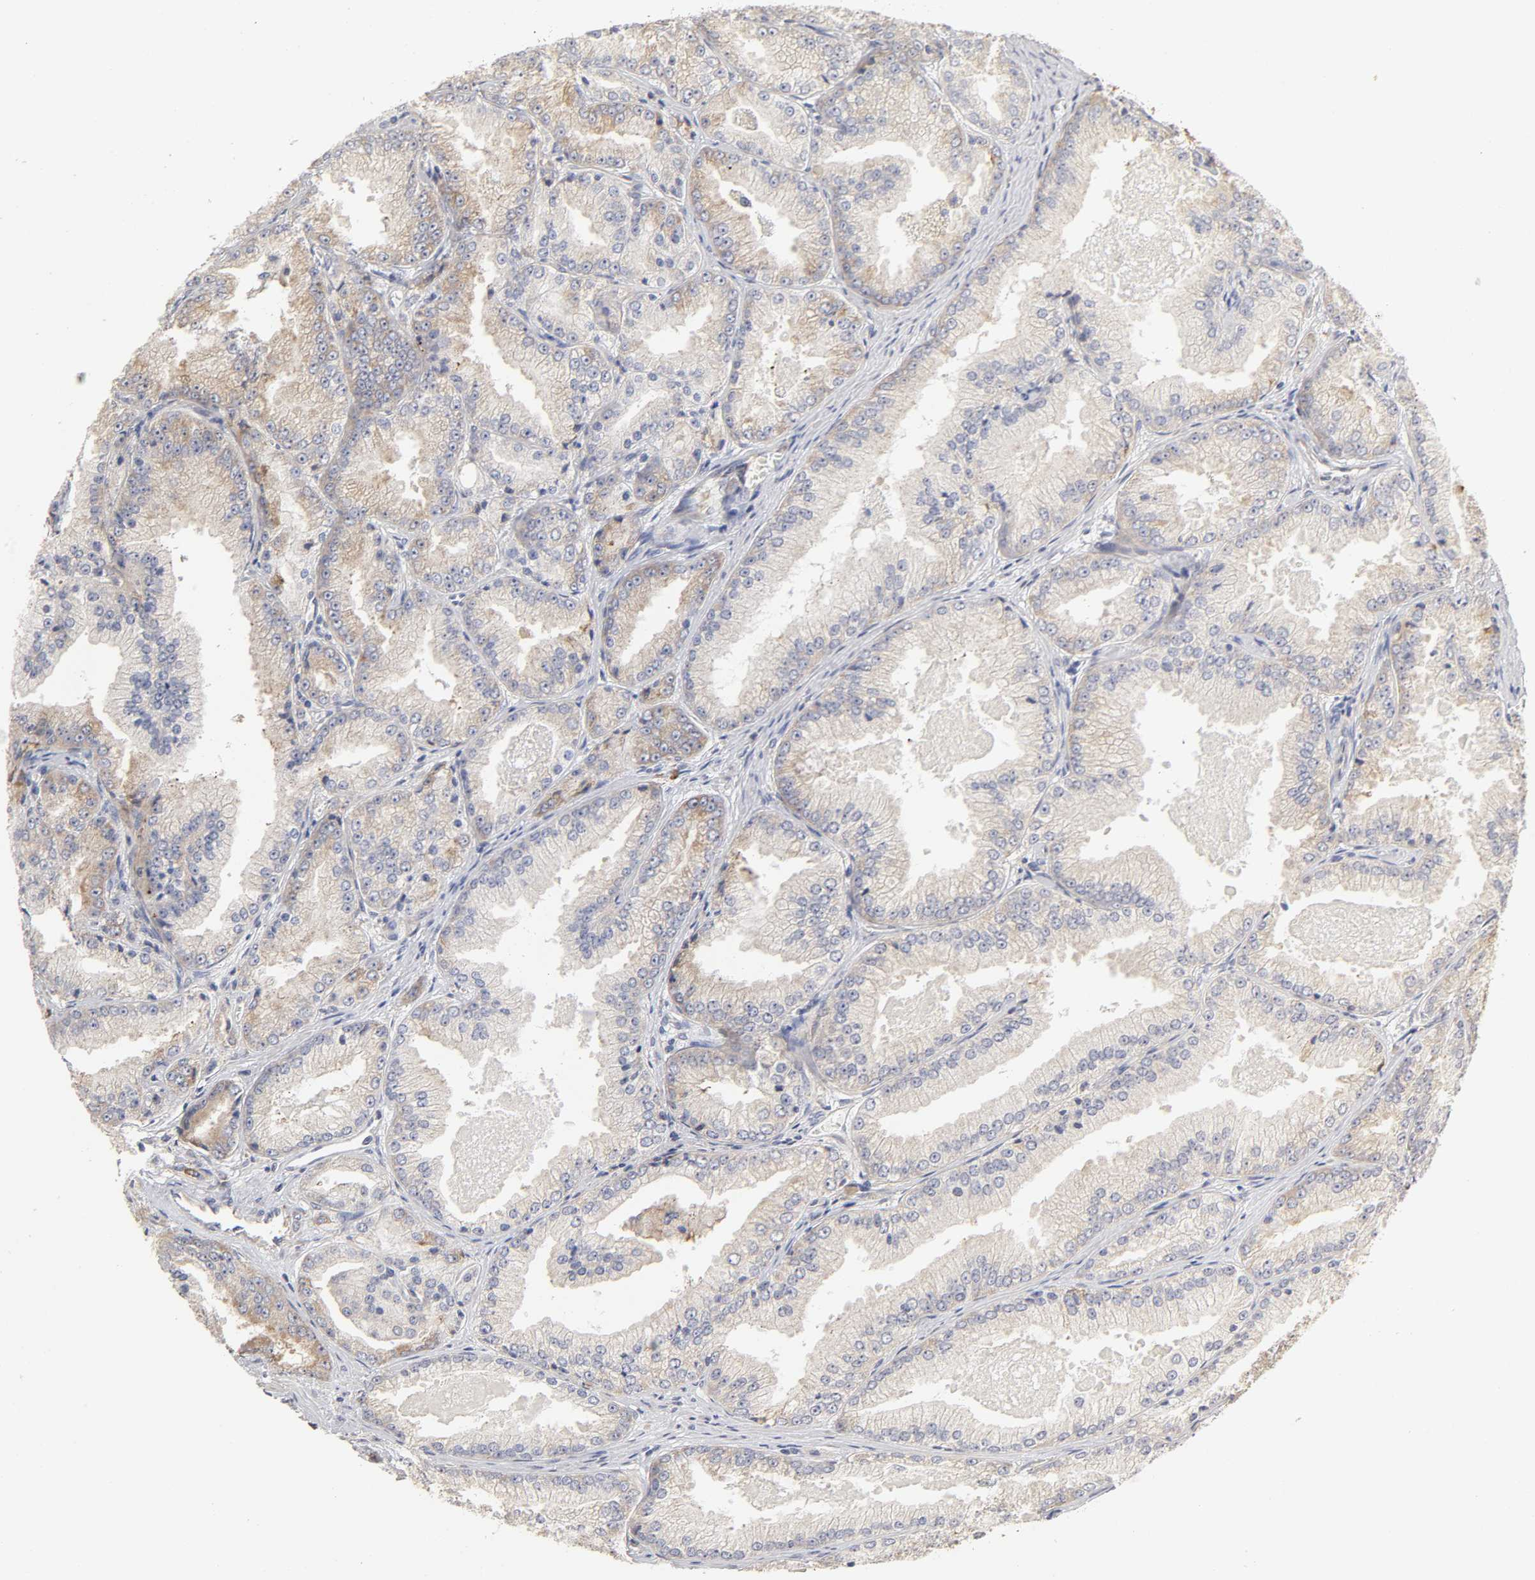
{"staining": {"intensity": "moderate", "quantity": "25%-75%", "location": "cytoplasmic/membranous"}, "tissue": "prostate cancer", "cell_type": "Tumor cells", "image_type": "cancer", "snomed": [{"axis": "morphology", "description": "Adenocarcinoma, High grade"}, {"axis": "topography", "description": "Prostate"}], "caption": "Prostate adenocarcinoma (high-grade) tissue demonstrates moderate cytoplasmic/membranous expression in about 25%-75% of tumor cells, visualized by immunohistochemistry.", "gene": "RPL14", "patient": {"sex": "male", "age": 61}}